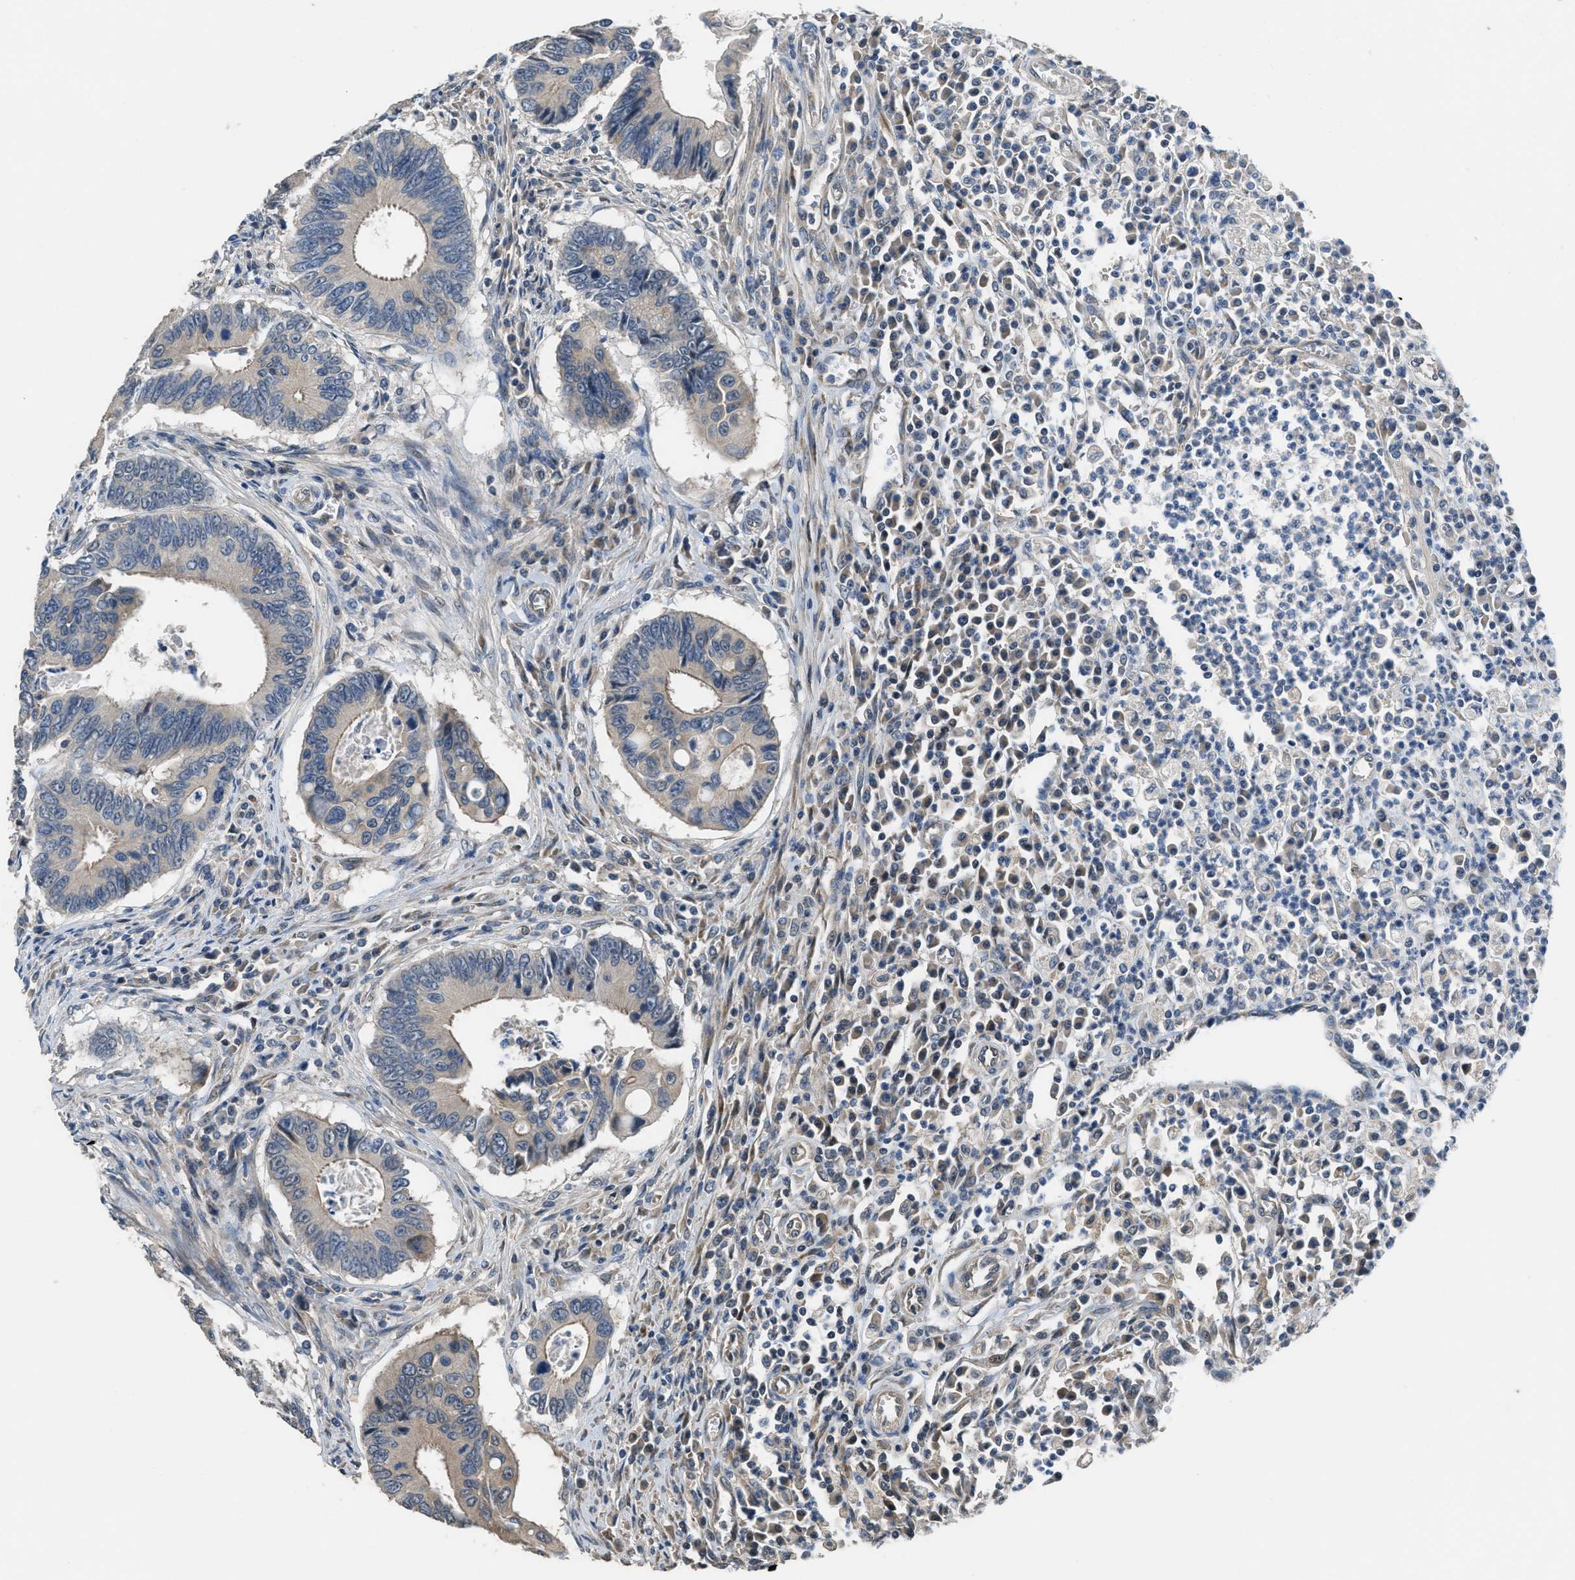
{"staining": {"intensity": "weak", "quantity": "25%-75%", "location": "cytoplasmic/membranous"}, "tissue": "colorectal cancer", "cell_type": "Tumor cells", "image_type": "cancer", "snomed": [{"axis": "morphology", "description": "Inflammation, NOS"}, {"axis": "morphology", "description": "Adenocarcinoma, NOS"}, {"axis": "topography", "description": "Colon"}], "caption": "This is an image of immunohistochemistry (IHC) staining of colorectal adenocarcinoma, which shows weak expression in the cytoplasmic/membranous of tumor cells.", "gene": "NAT1", "patient": {"sex": "male", "age": 72}}